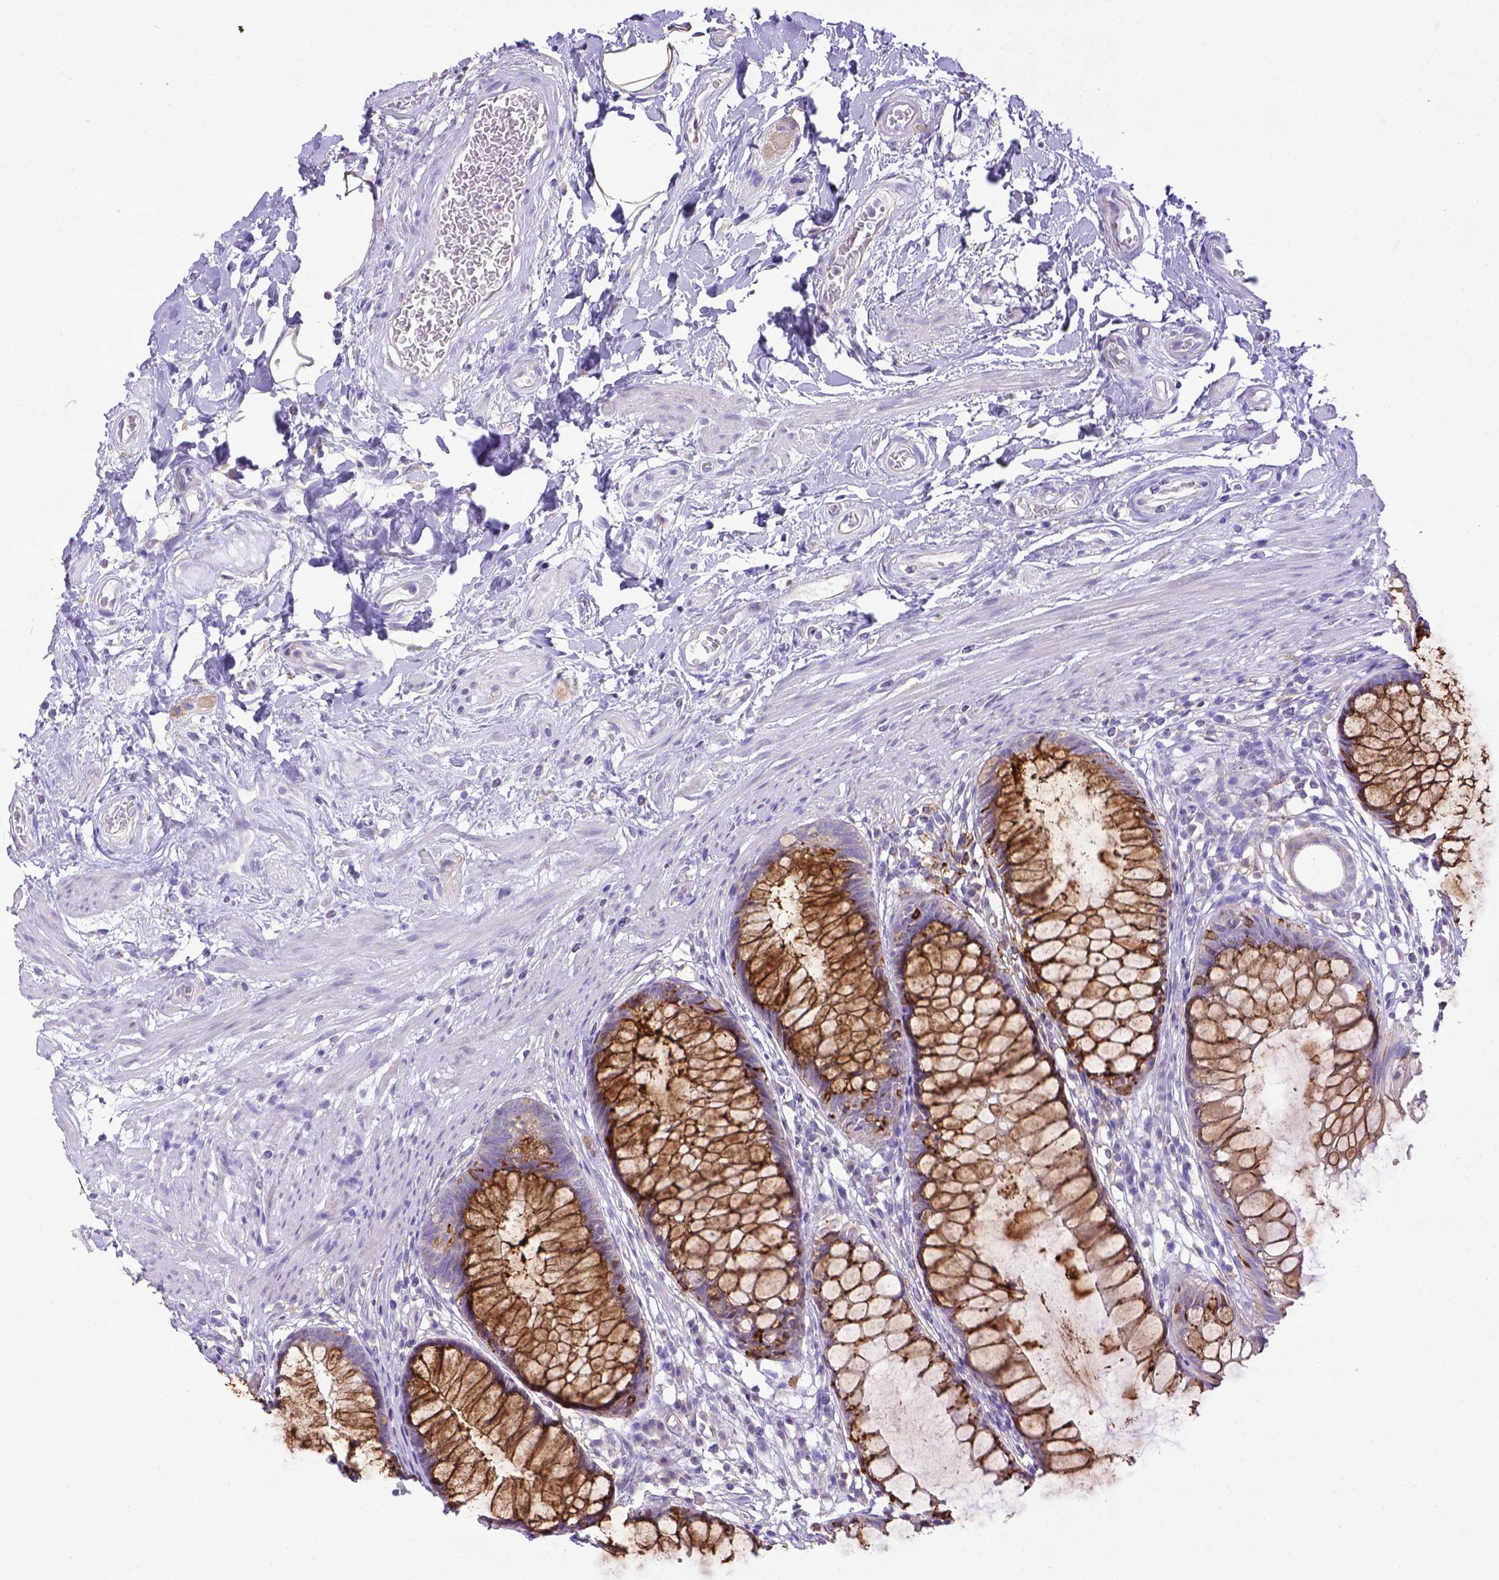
{"staining": {"intensity": "moderate", "quantity": ">75%", "location": "cytoplasmic/membranous"}, "tissue": "rectum", "cell_type": "Glandular cells", "image_type": "normal", "snomed": [{"axis": "morphology", "description": "Normal tissue, NOS"}, {"axis": "topography", "description": "Smooth muscle"}, {"axis": "topography", "description": "Rectum"}], "caption": "Immunohistochemical staining of benign rectum displays moderate cytoplasmic/membranous protein staining in about >75% of glandular cells.", "gene": "CD40", "patient": {"sex": "male", "age": 53}}